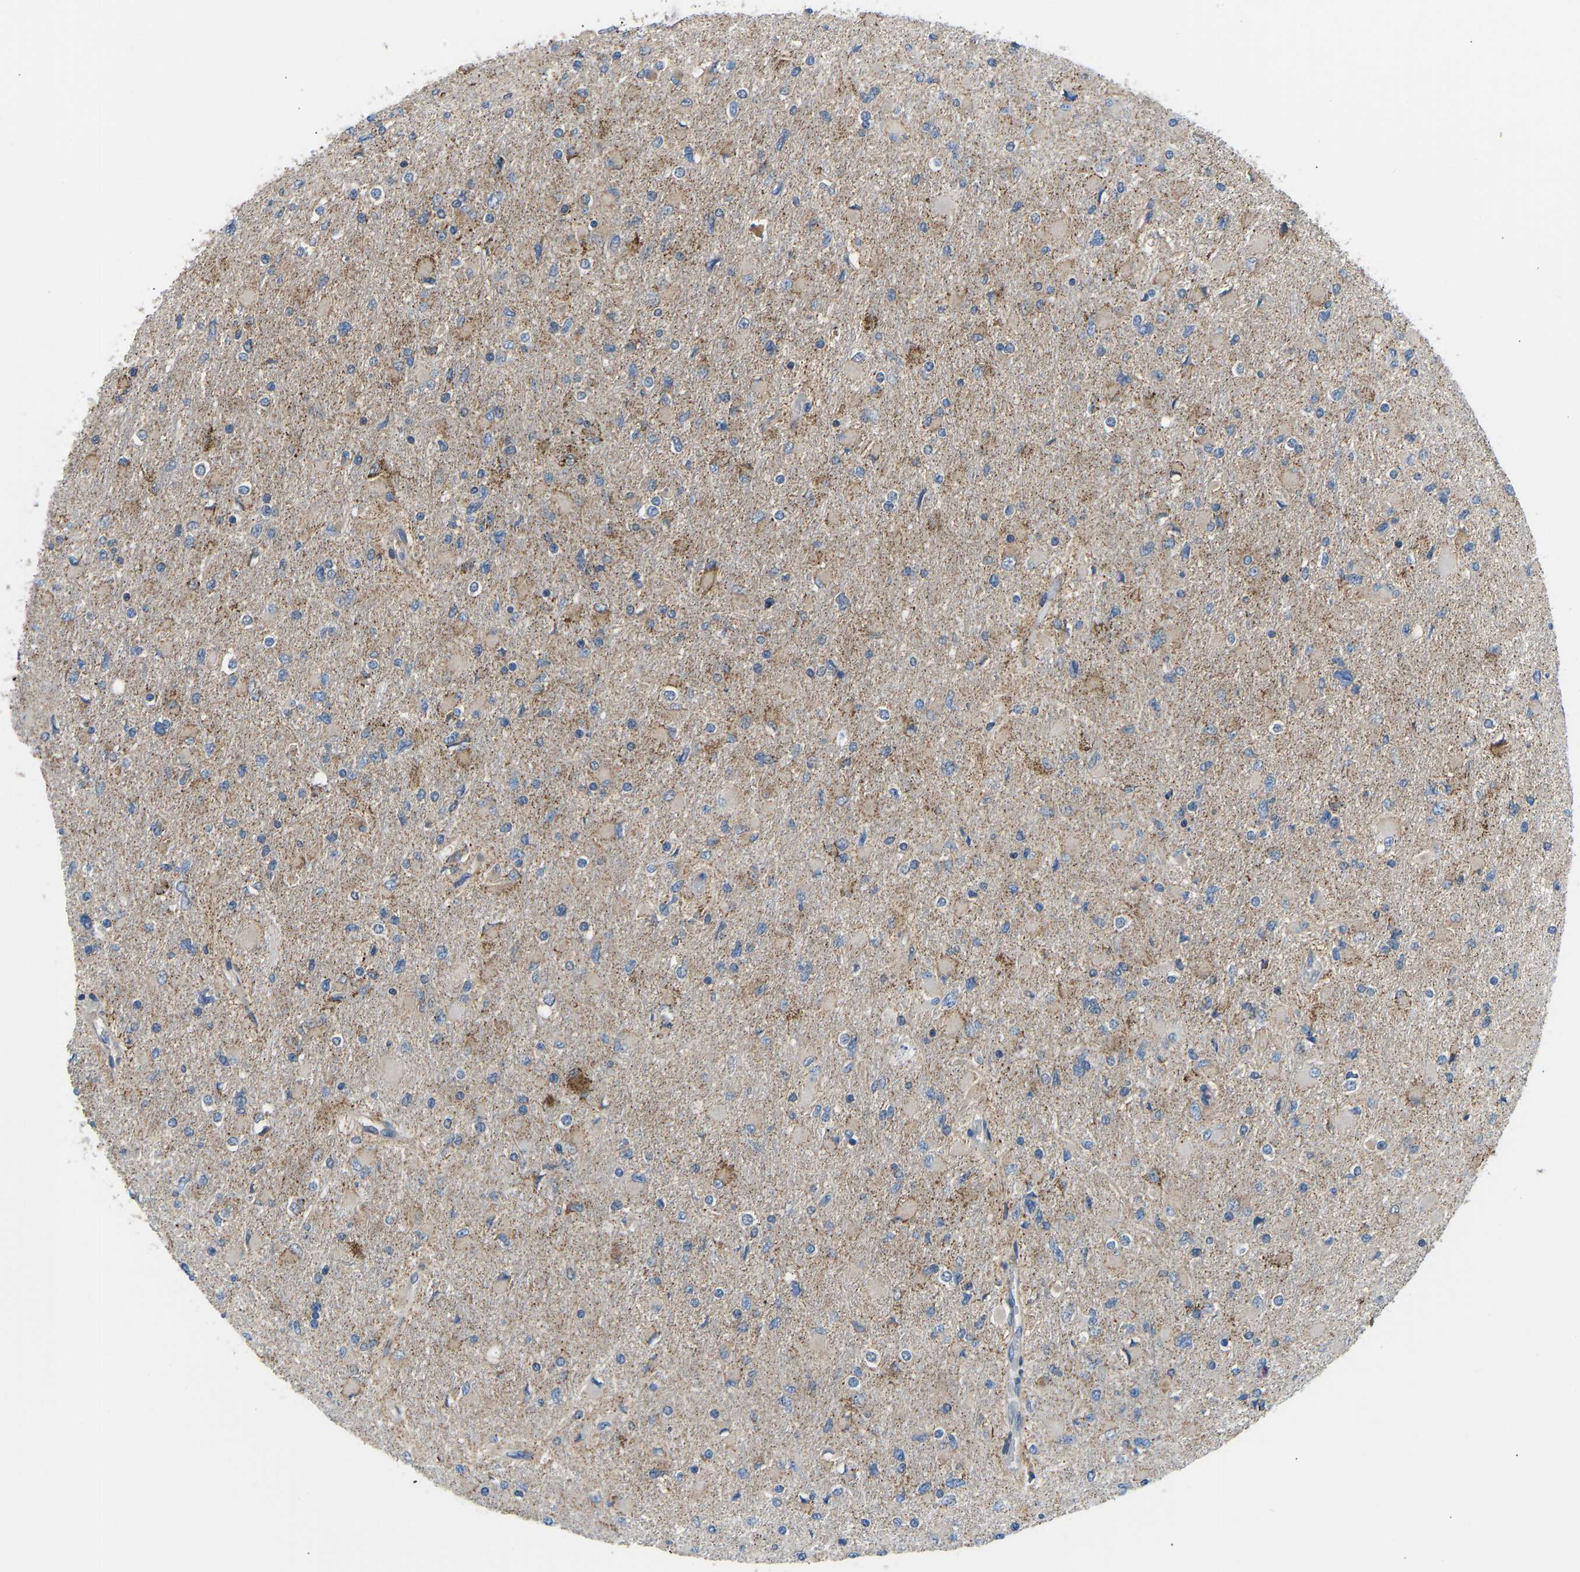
{"staining": {"intensity": "weak", "quantity": "25%-75%", "location": "cytoplasmic/membranous"}, "tissue": "glioma", "cell_type": "Tumor cells", "image_type": "cancer", "snomed": [{"axis": "morphology", "description": "Glioma, malignant, High grade"}, {"axis": "topography", "description": "Cerebral cortex"}], "caption": "Protein analysis of glioma tissue exhibits weak cytoplasmic/membranous positivity in approximately 25%-75% of tumor cells. Ihc stains the protein in brown and the nuclei are stained blue.", "gene": "RBP1", "patient": {"sex": "female", "age": 36}}